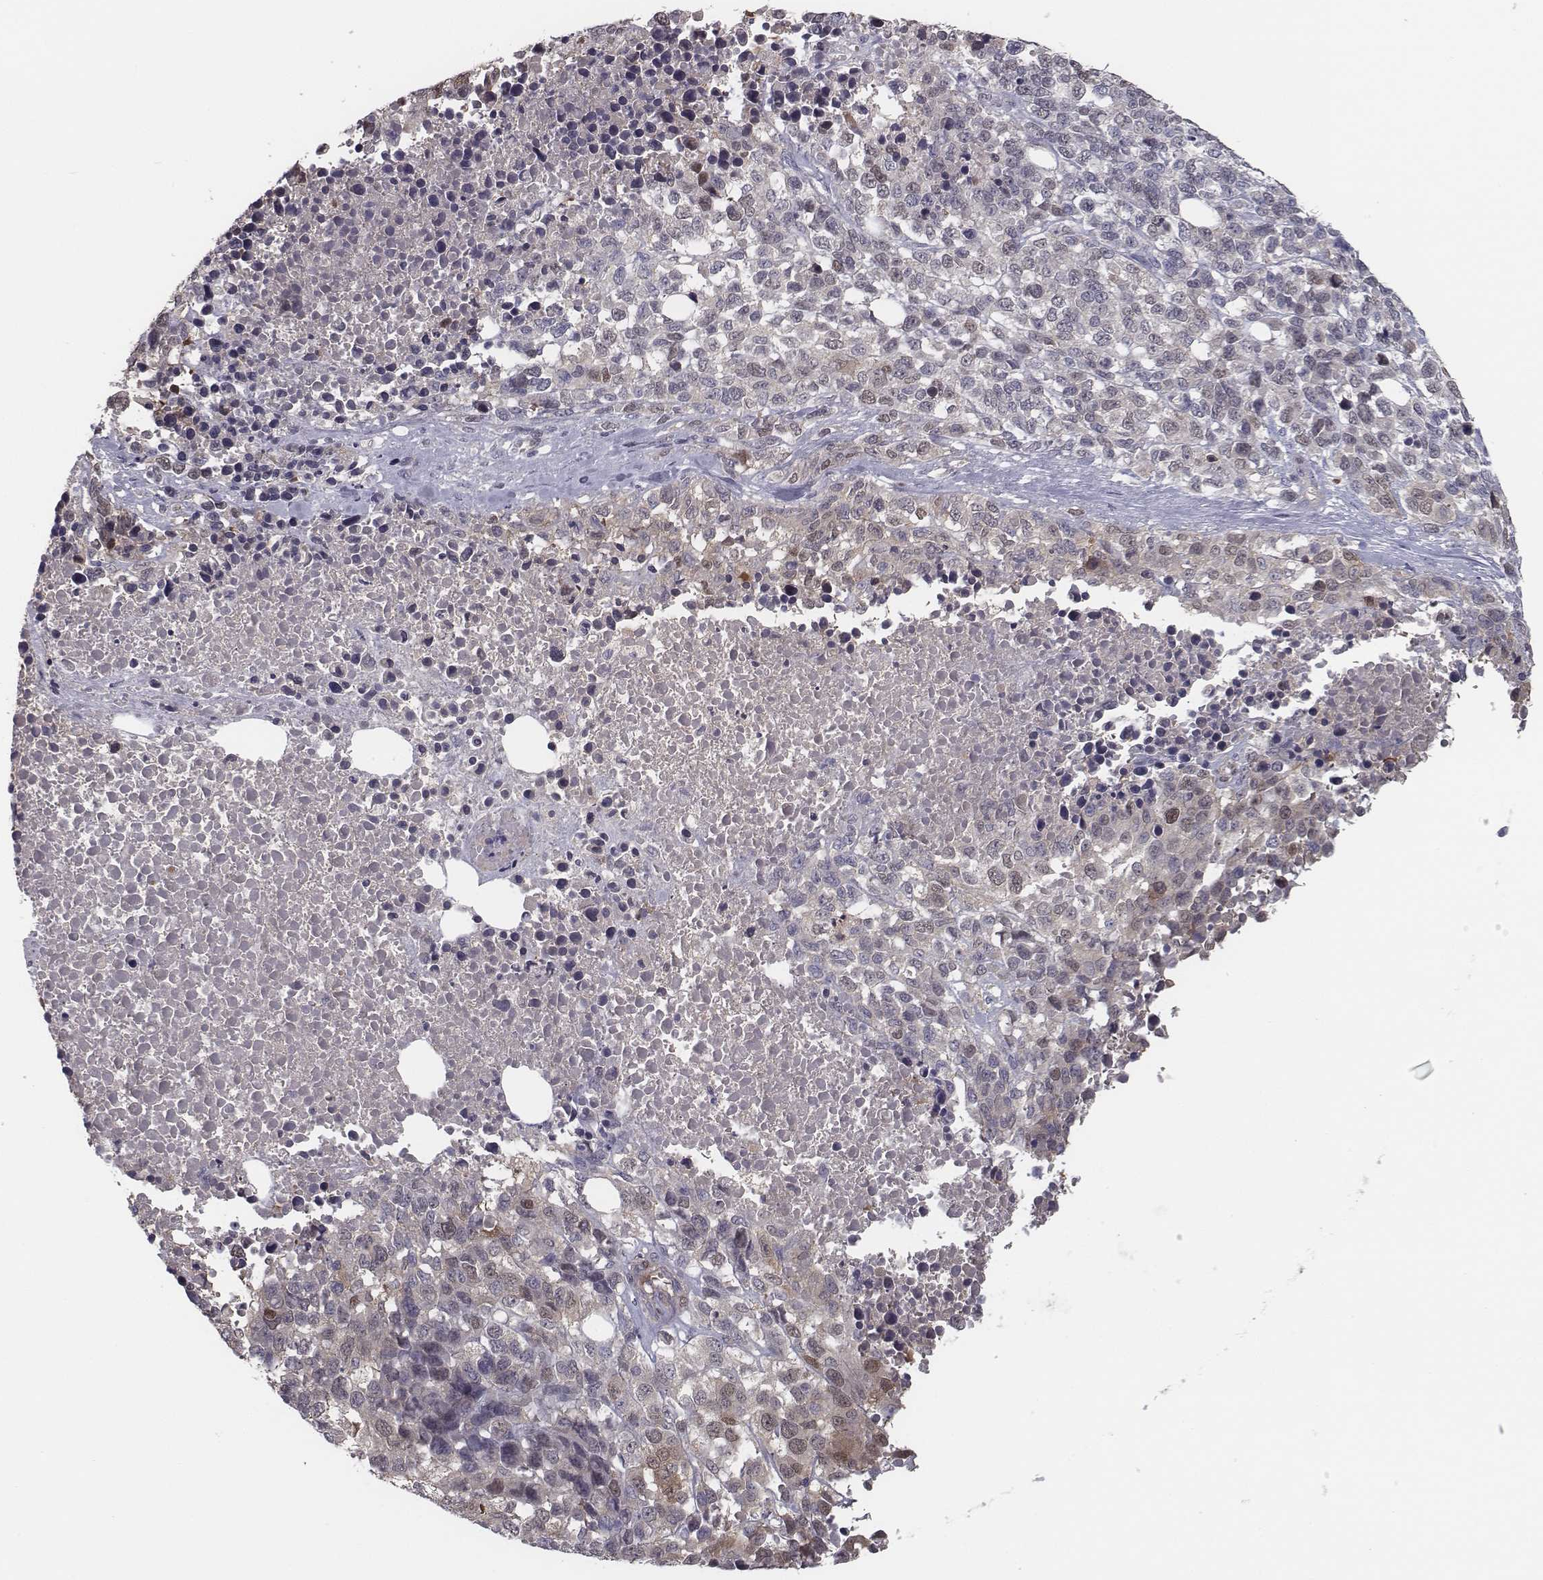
{"staining": {"intensity": "weak", "quantity": "<25%", "location": "cytoplasmic/membranous,nuclear"}, "tissue": "melanoma", "cell_type": "Tumor cells", "image_type": "cancer", "snomed": [{"axis": "morphology", "description": "Malignant melanoma, Metastatic site"}, {"axis": "topography", "description": "Skin"}], "caption": "The micrograph reveals no significant expression in tumor cells of melanoma.", "gene": "ISYNA1", "patient": {"sex": "male", "age": 84}}